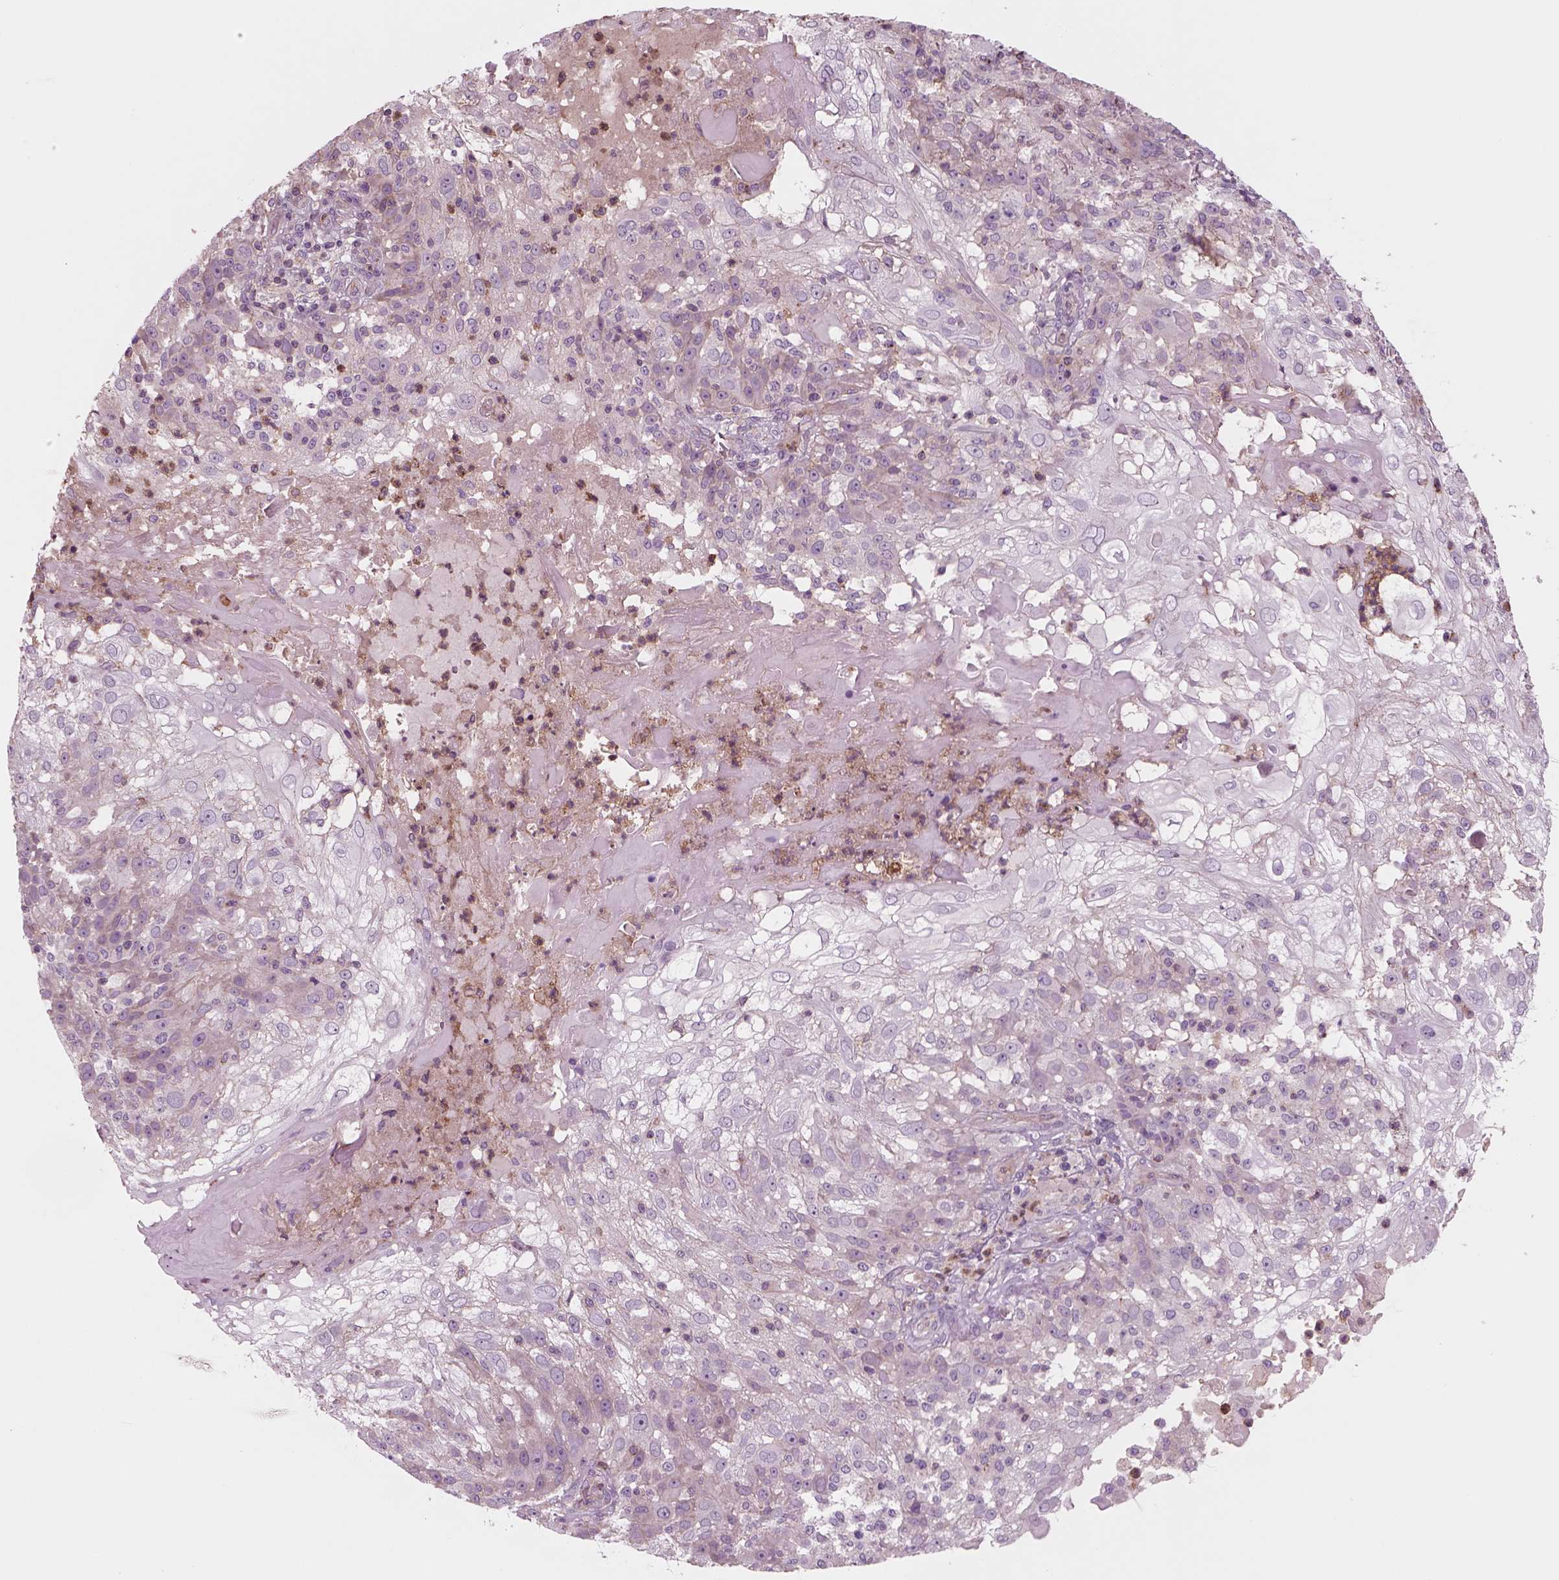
{"staining": {"intensity": "weak", "quantity": "25%-75%", "location": "cytoplasmic/membranous"}, "tissue": "skin cancer", "cell_type": "Tumor cells", "image_type": "cancer", "snomed": [{"axis": "morphology", "description": "Normal tissue, NOS"}, {"axis": "morphology", "description": "Squamous cell carcinoma, NOS"}, {"axis": "topography", "description": "Skin"}], "caption": "This image exhibits skin cancer (squamous cell carcinoma) stained with immunohistochemistry to label a protein in brown. The cytoplasmic/membranous of tumor cells show weak positivity for the protein. Nuclei are counter-stained blue.", "gene": "SLC2A3", "patient": {"sex": "female", "age": 83}}